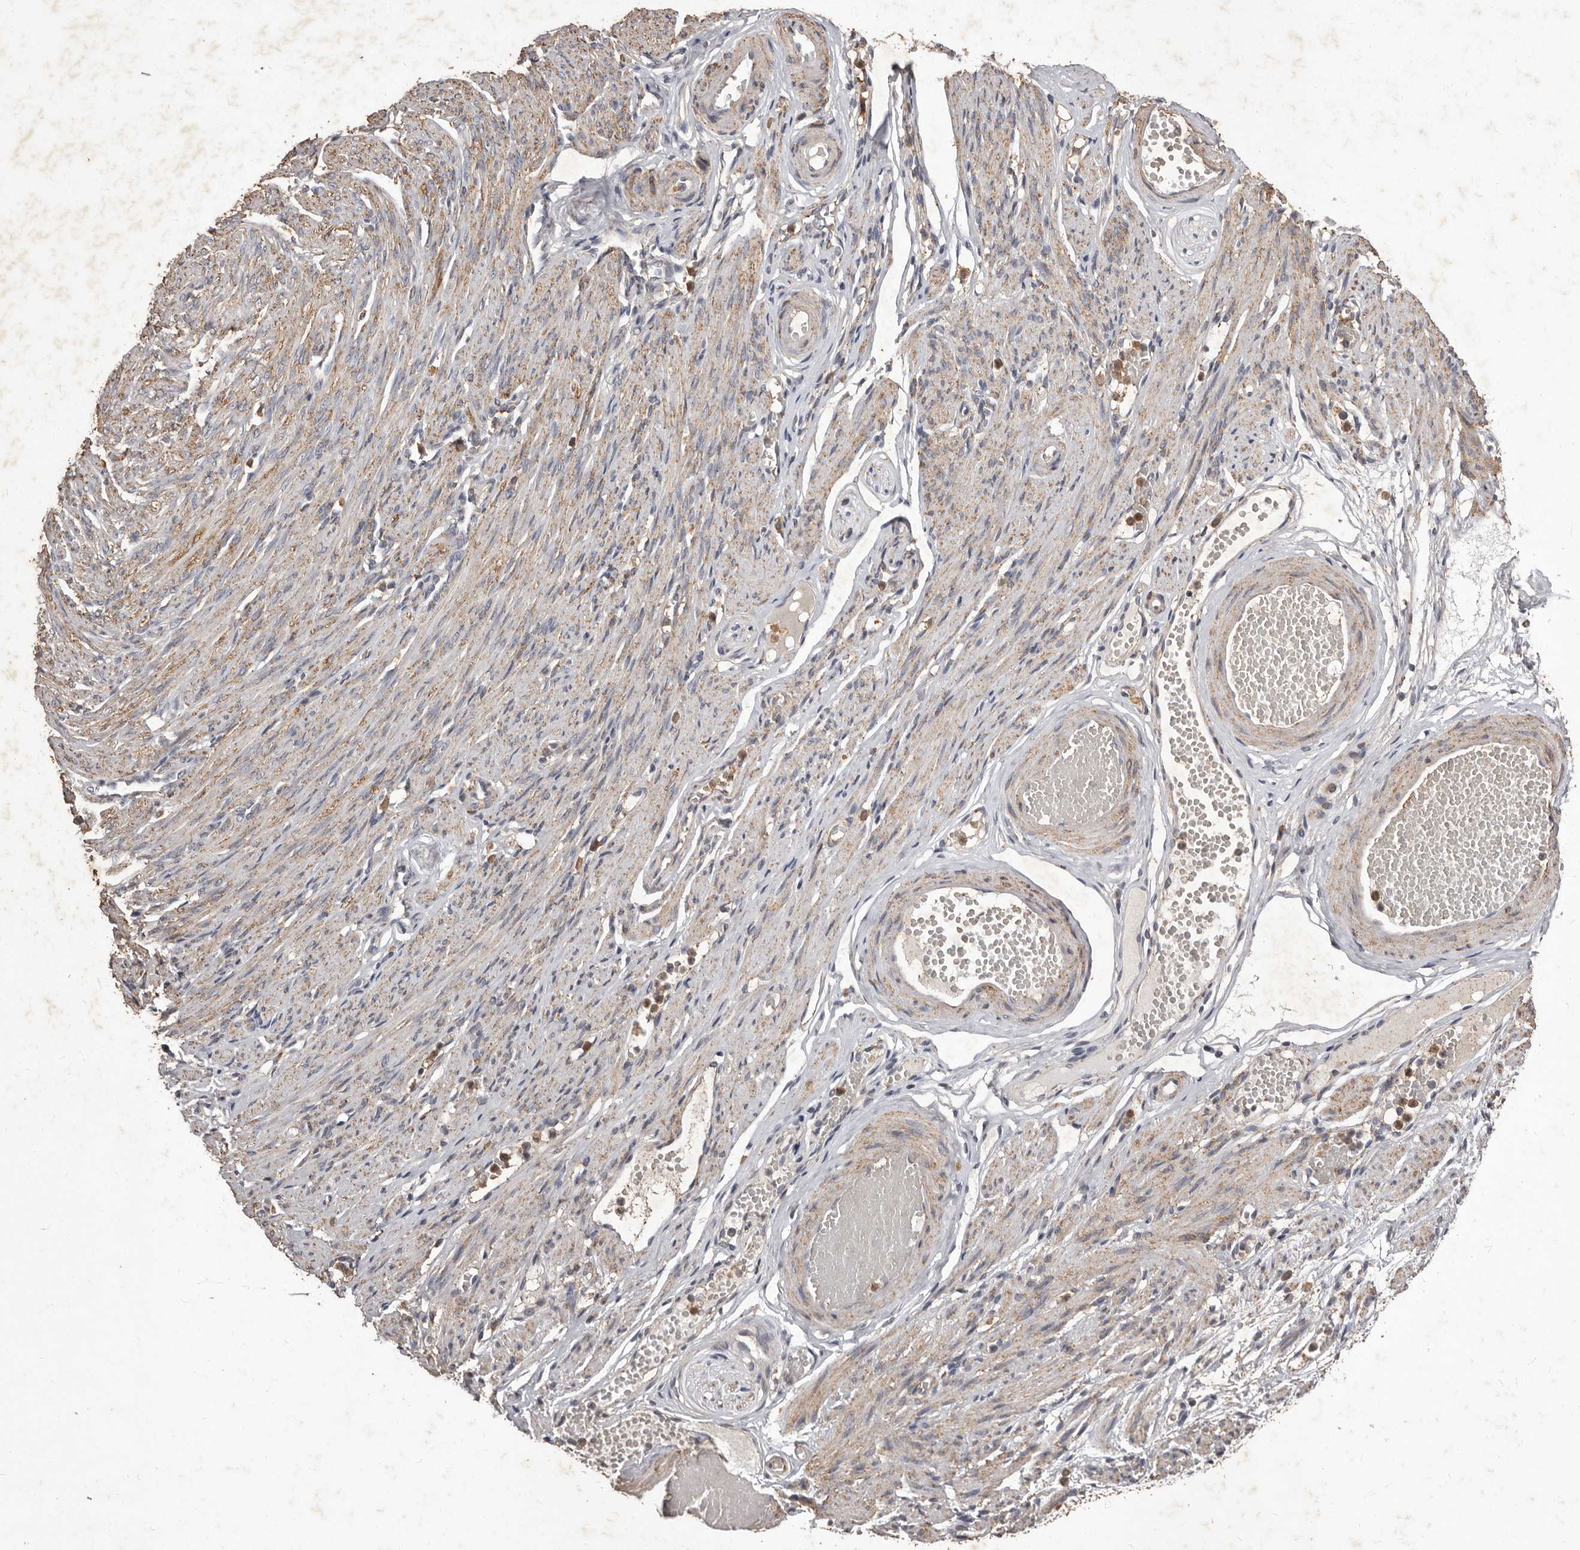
{"staining": {"intensity": "weak", "quantity": ">75%", "location": "cytoplasmic/membranous"}, "tissue": "adipose tissue", "cell_type": "Adipocytes", "image_type": "normal", "snomed": [{"axis": "morphology", "description": "Normal tissue, NOS"}, {"axis": "topography", "description": "Smooth muscle"}, {"axis": "topography", "description": "Peripheral nerve tissue"}], "caption": "Immunohistochemistry of normal human adipose tissue exhibits low levels of weak cytoplasmic/membranous expression in about >75% of adipocytes.", "gene": "CXCL14", "patient": {"sex": "female", "age": 39}}